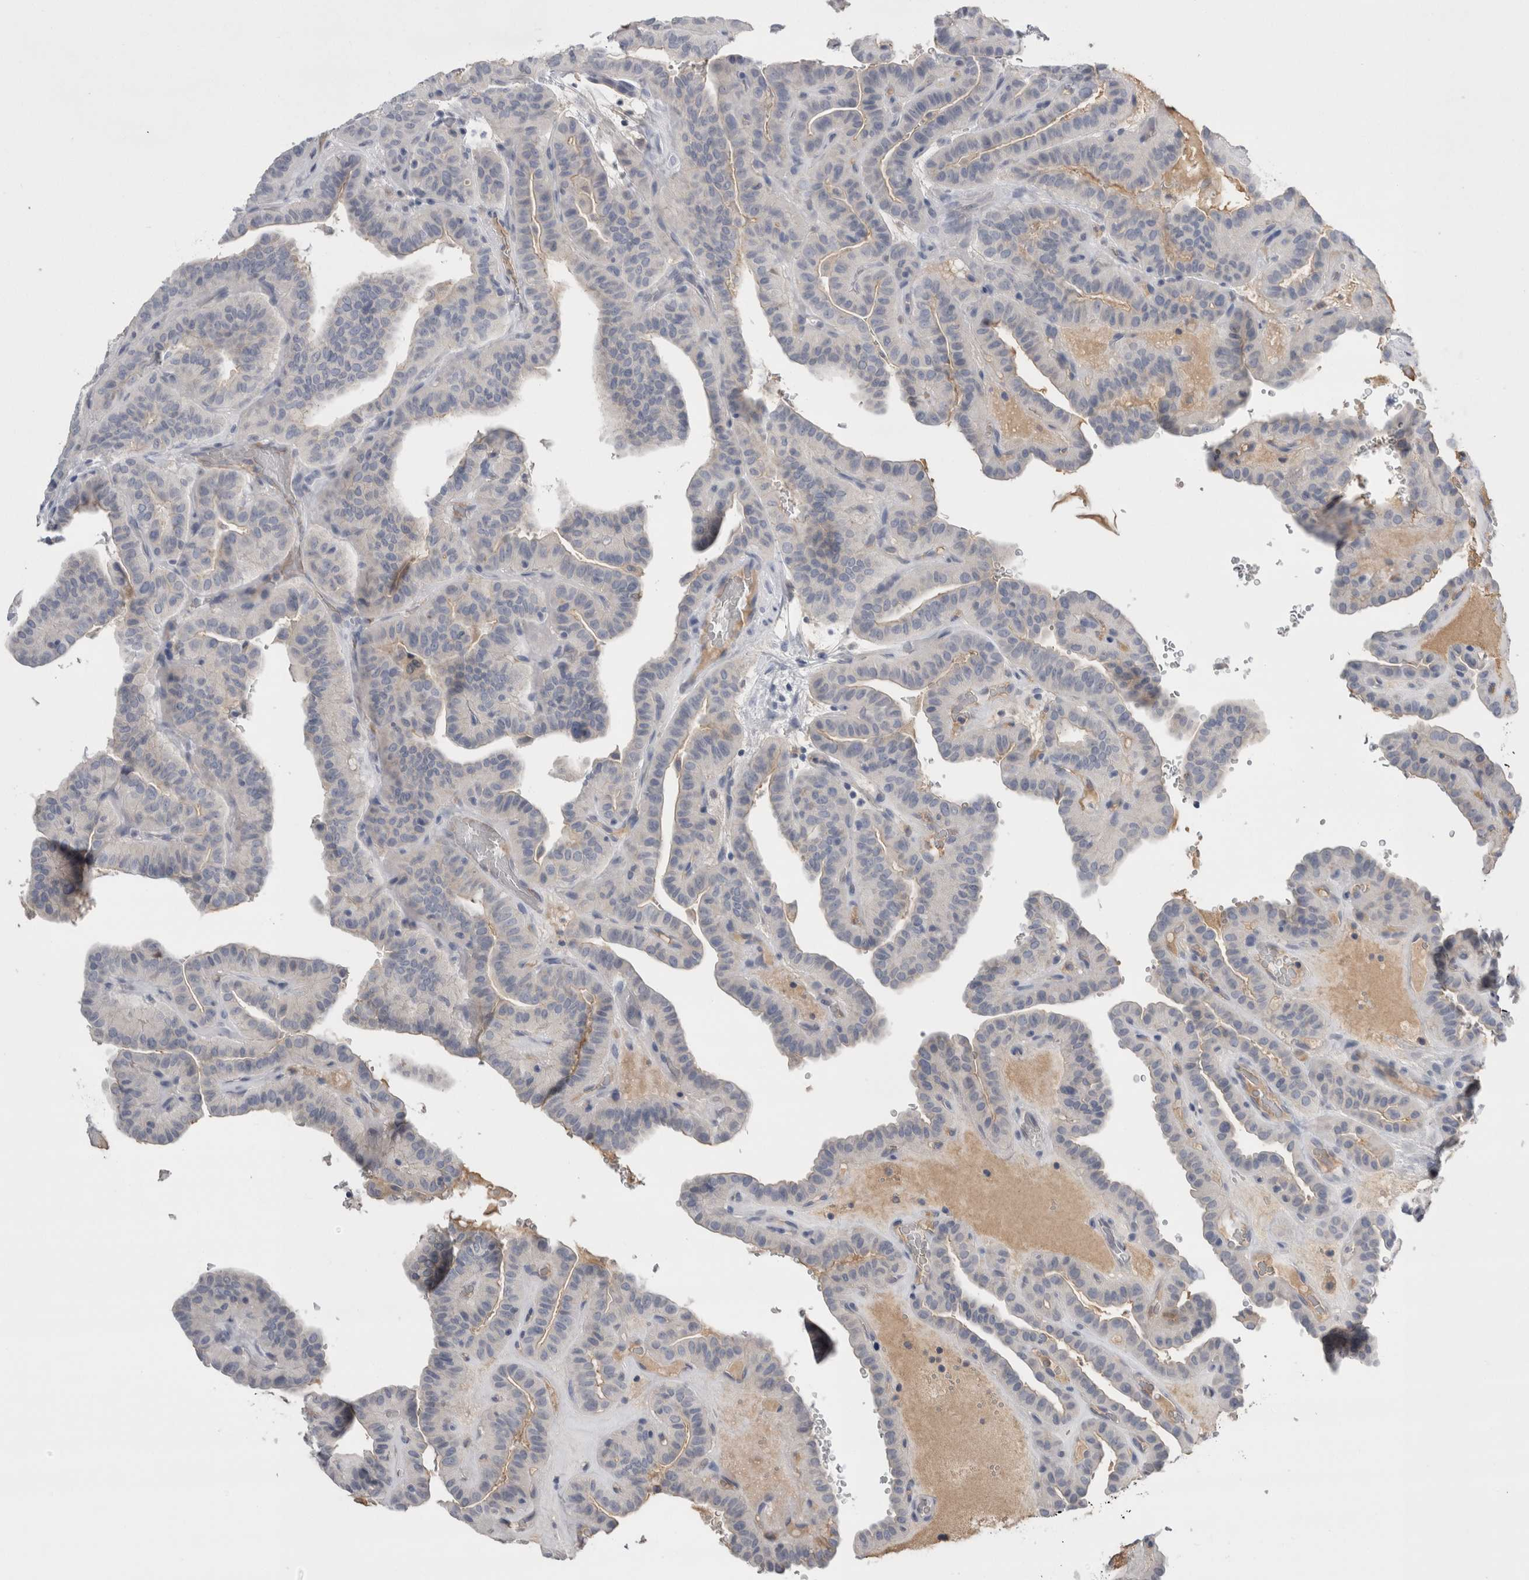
{"staining": {"intensity": "negative", "quantity": "none", "location": "none"}, "tissue": "thyroid cancer", "cell_type": "Tumor cells", "image_type": "cancer", "snomed": [{"axis": "morphology", "description": "Papillary adenocarcinoma, NOS"}, {"axis": "topography", "description": "Thyroid gland"}], "caption": "High power microscopy histopathology image of an immunohistochemistry photomicrograph of thyroid cancer, revealing no significant staining in tumor cells. (Stains: DAB (3,3'-diaminobenzidine) immunohistochemistry (IHC) with hematoxylin counter stain, Microscopy: brightfield microscopy at high magnification).", "gene": "REG1A", "patient": {"sex": "male", "age": 77}}